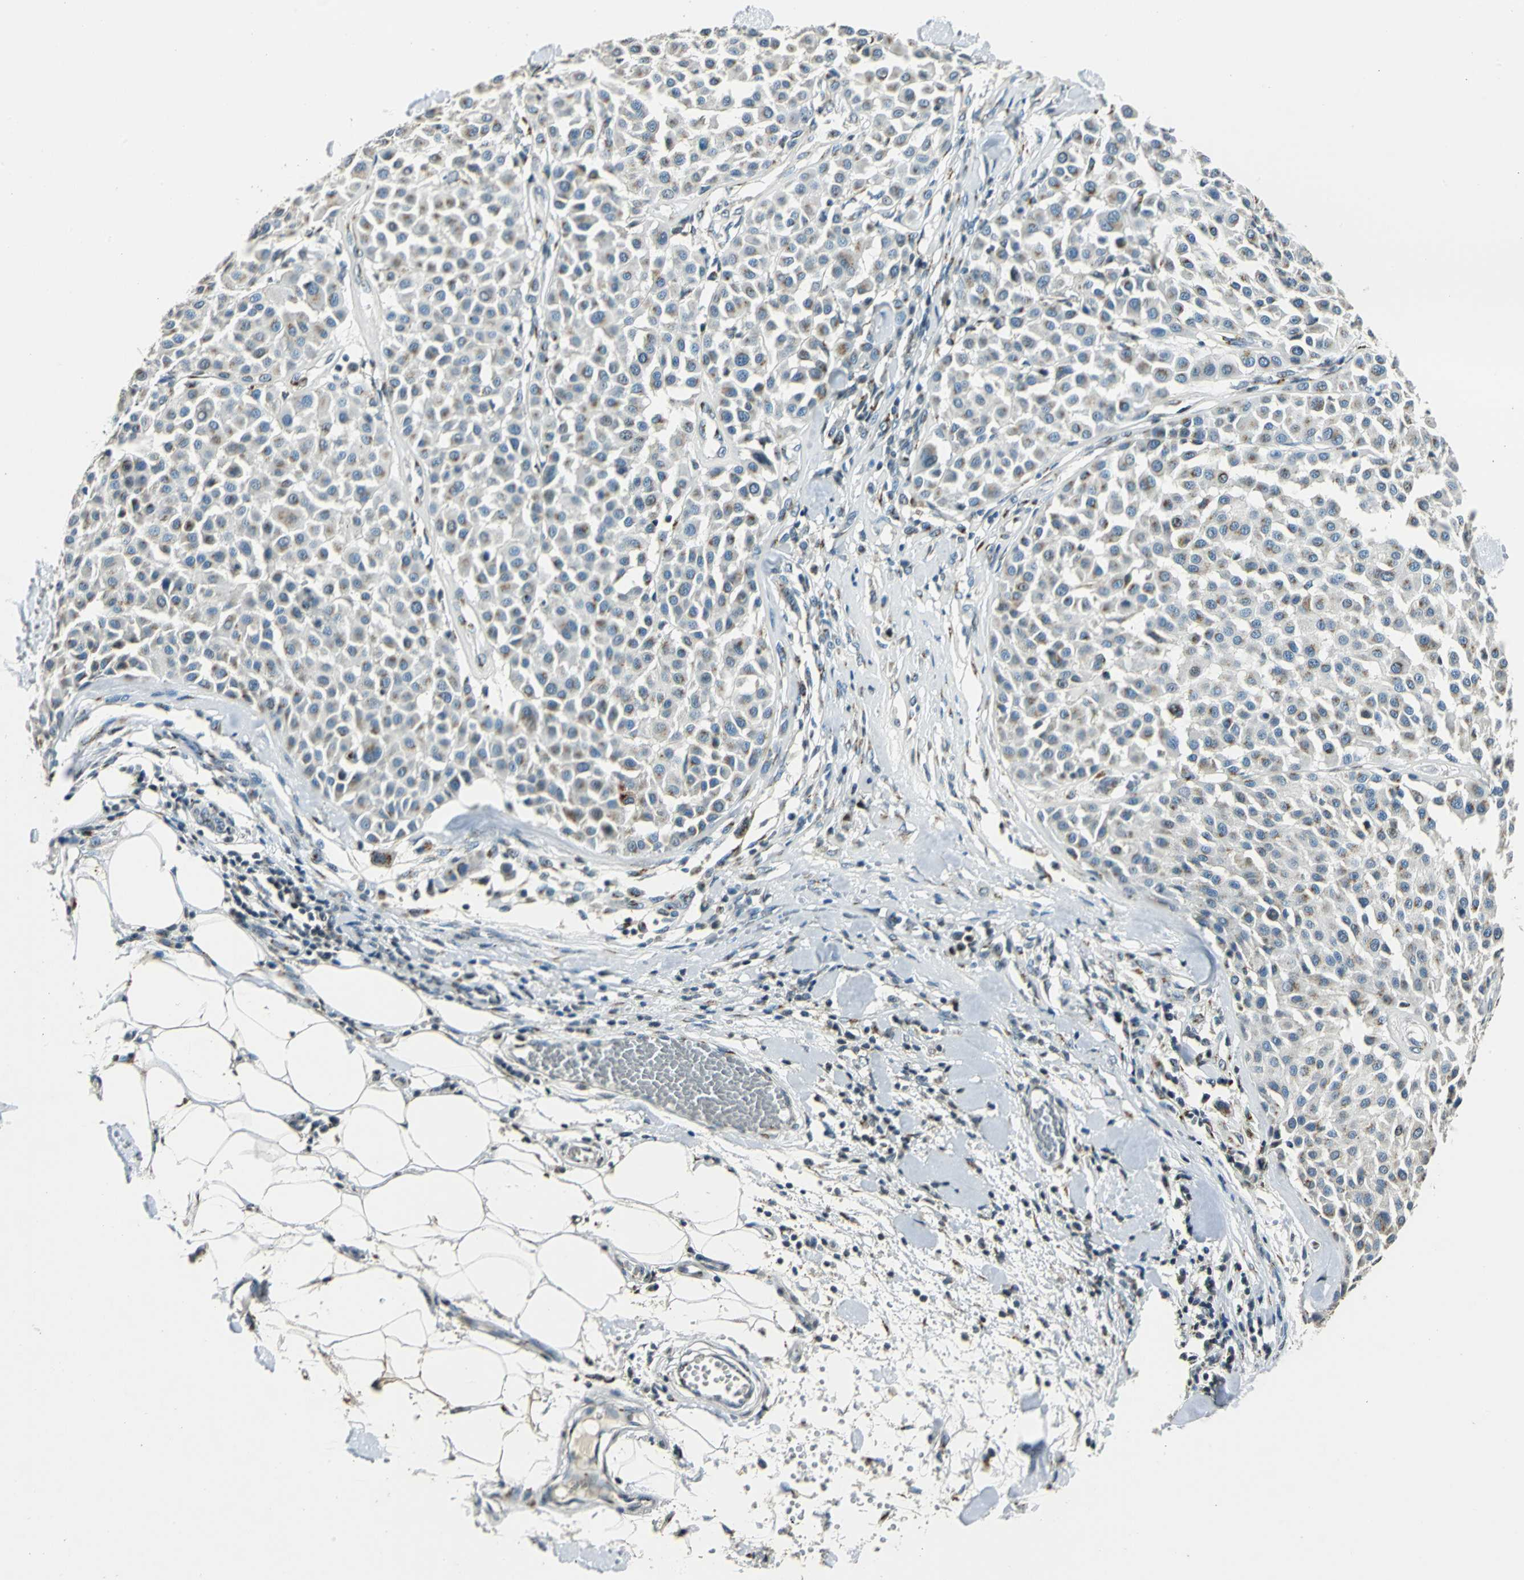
{"staining": {"intensity": "moderate", "quantity": "25%-75%", "location": "cytoplasmic/membranous"}, "tissue": "melanoma", "cell_type": "Tumor cells", "image_type": "cancer", "snomed": [{"axis": "morphology", "description": "Malignant melanoma, Metastatic site"}, {"axis": "topography", "description": "Soft tissue"}], "caption": "IHC micrograph of neoplastic tissue: melanoma stained using IHC displays medium levels of moderate protein expression localized specifically in the cytoplasmic/membranous of tumor cells, appearing as a cytoplasmic/membranous brown color.", "gene": "TMEM115", "patient": {"sex": "male", "age": 41}}